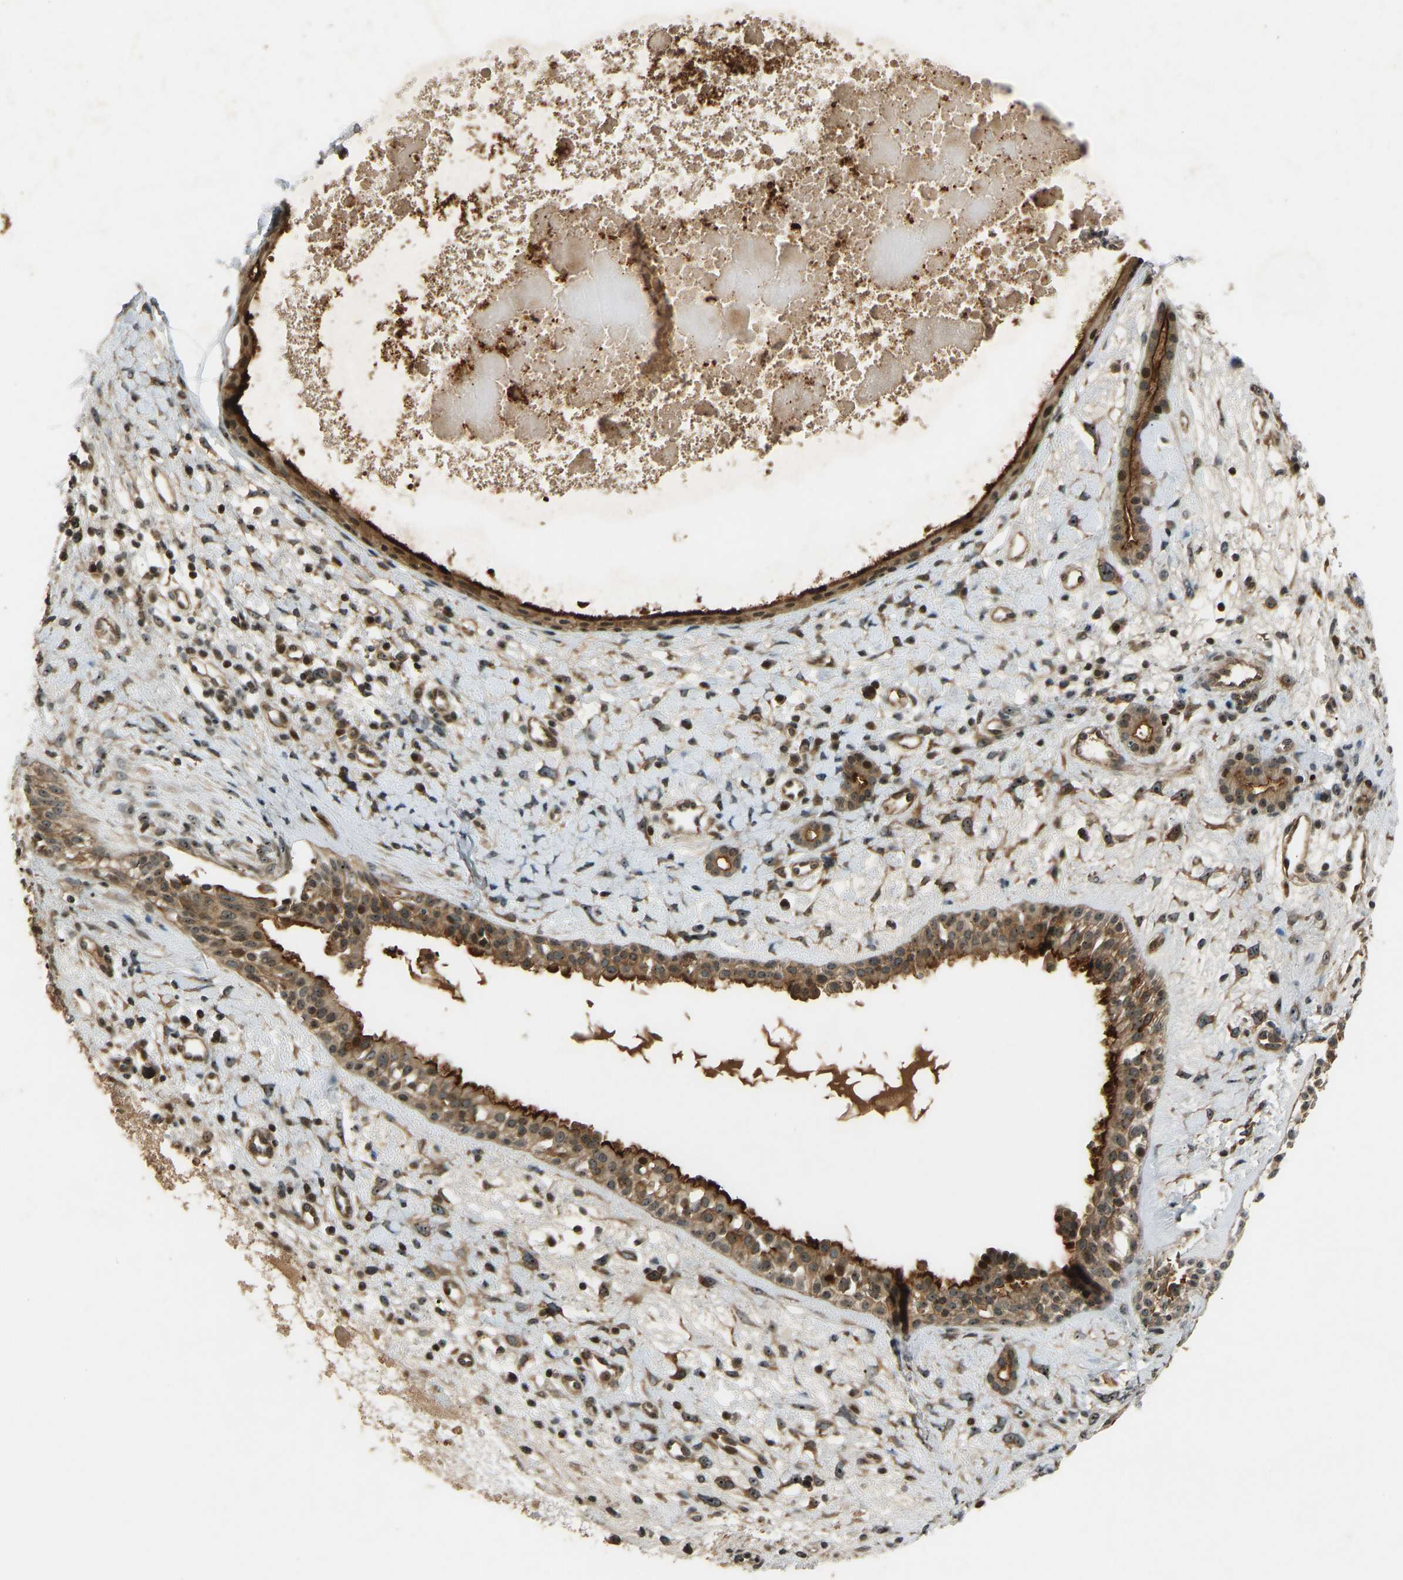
{"staining": {"intensity": "moderate", "quantity": ">75%", "location": "cytoplasmic/membranous,nuclear"}, "tissue": "nasopharynx", "cell_type": "Respiratory epithelial cells", "image_type": "normal", "snomed": [{"axis": "morphology", "description": "Normal tissue, NOS"}, {"axis": "topography", "description": "Nasopharynx"}], "caption": "Unremarkable nasopharynx was stained to show a protein in brown. There is medium levels of moderate cytoplasmic/membranous,nuclear staining in approximately >75% of respiratory epithelial cells.", "gene": "SVOPL", "patient": {"sex": "male", "age": 22}}